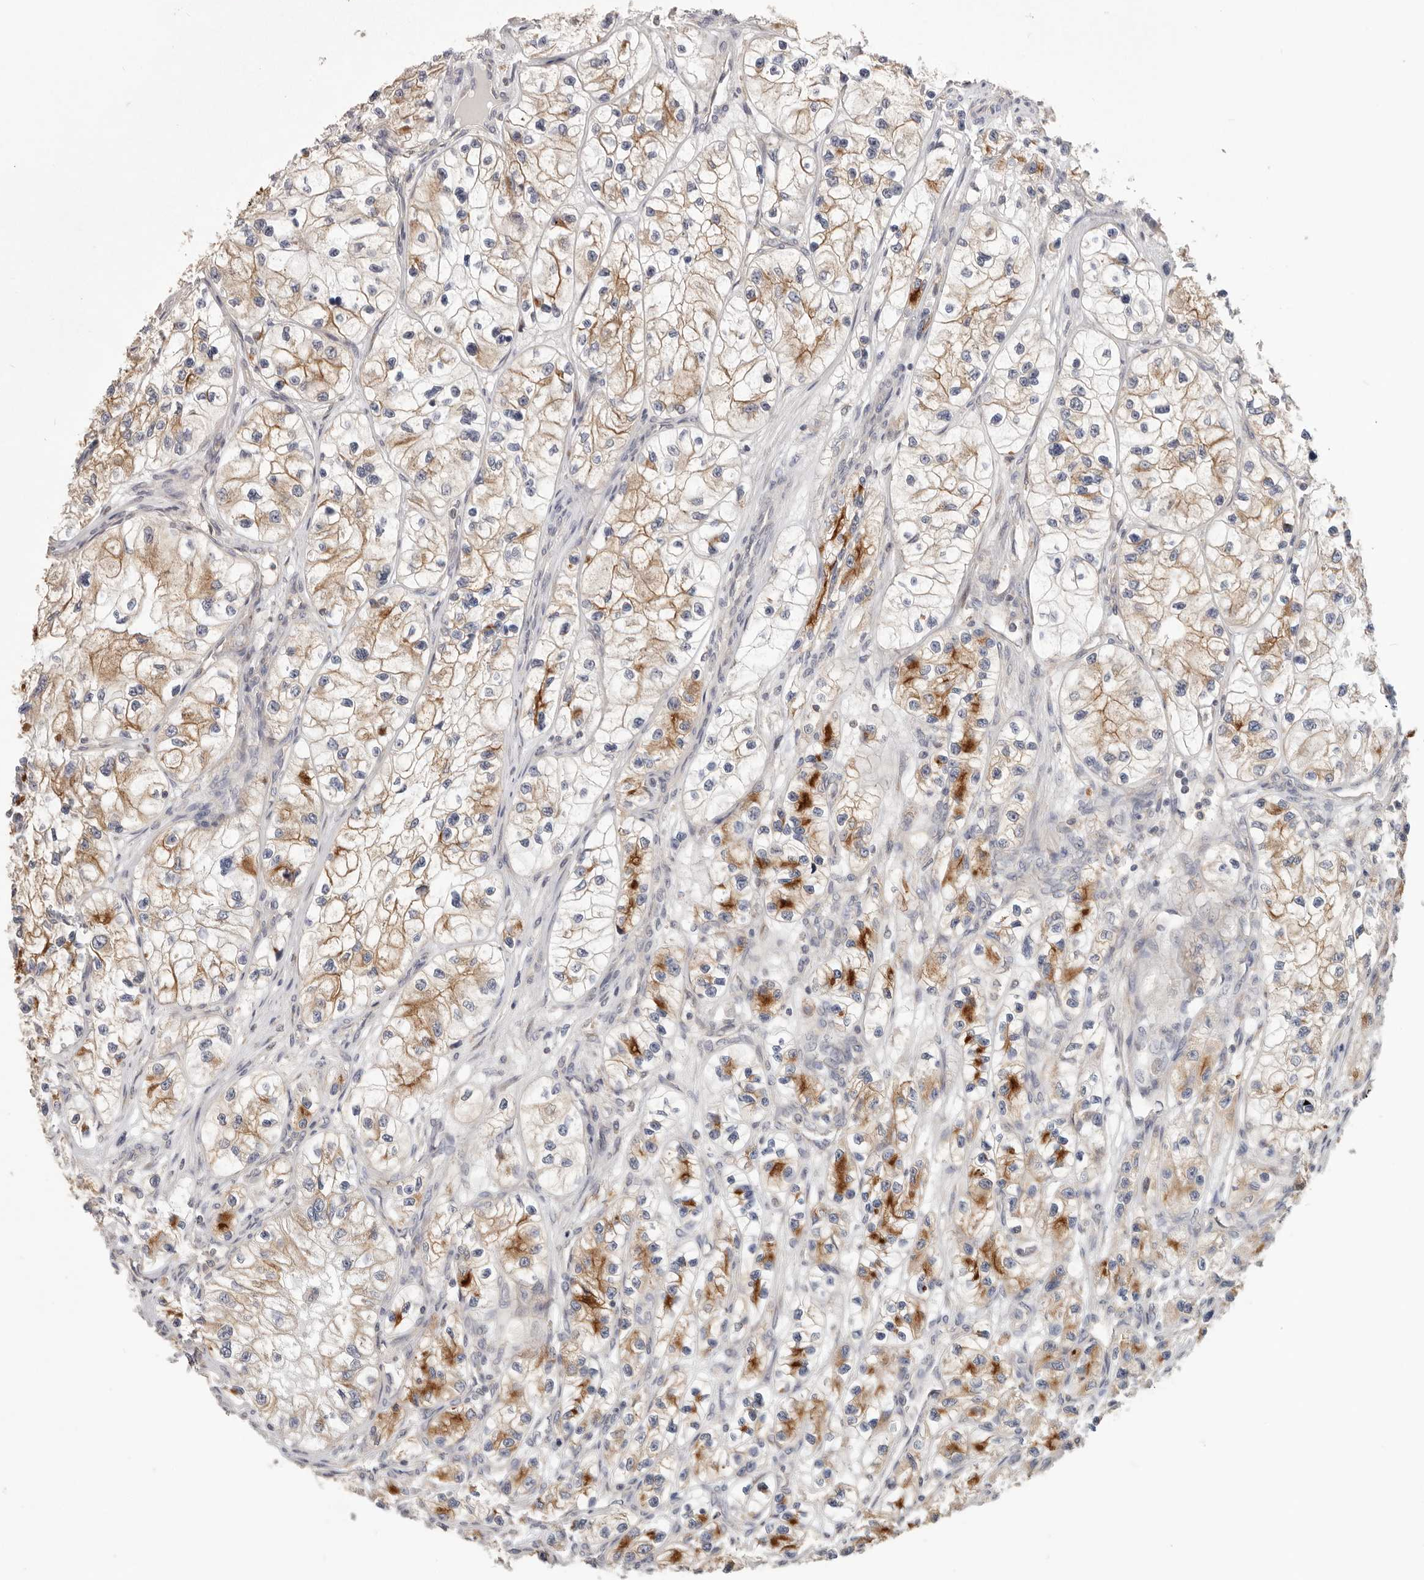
{"staining": {"intensity": "strong", "quantity": "25%-75%", "location": "cytoplasmic/membranous"}, "tissue": "renal cancer", "cell_type": "Tumor cells", "image_type": "cancer", "snomed": [{"axis": "morphology", "description": "Adenocarcinoma, NOS"}, {"axis": "topography", "description": "Kidney"}], "caption": "Tumor cells exhibit high levels of strong cytoplasmic/membranous staining in approximately 25%-75% of cells in human renal cancer (adenocarcinoma). (DAB (3,3'-diaminobenzidine) IHC with brightfield microscopy, high magnification).", "gene": "LRP6", "patient": {"sex": "female", "age": 57}}